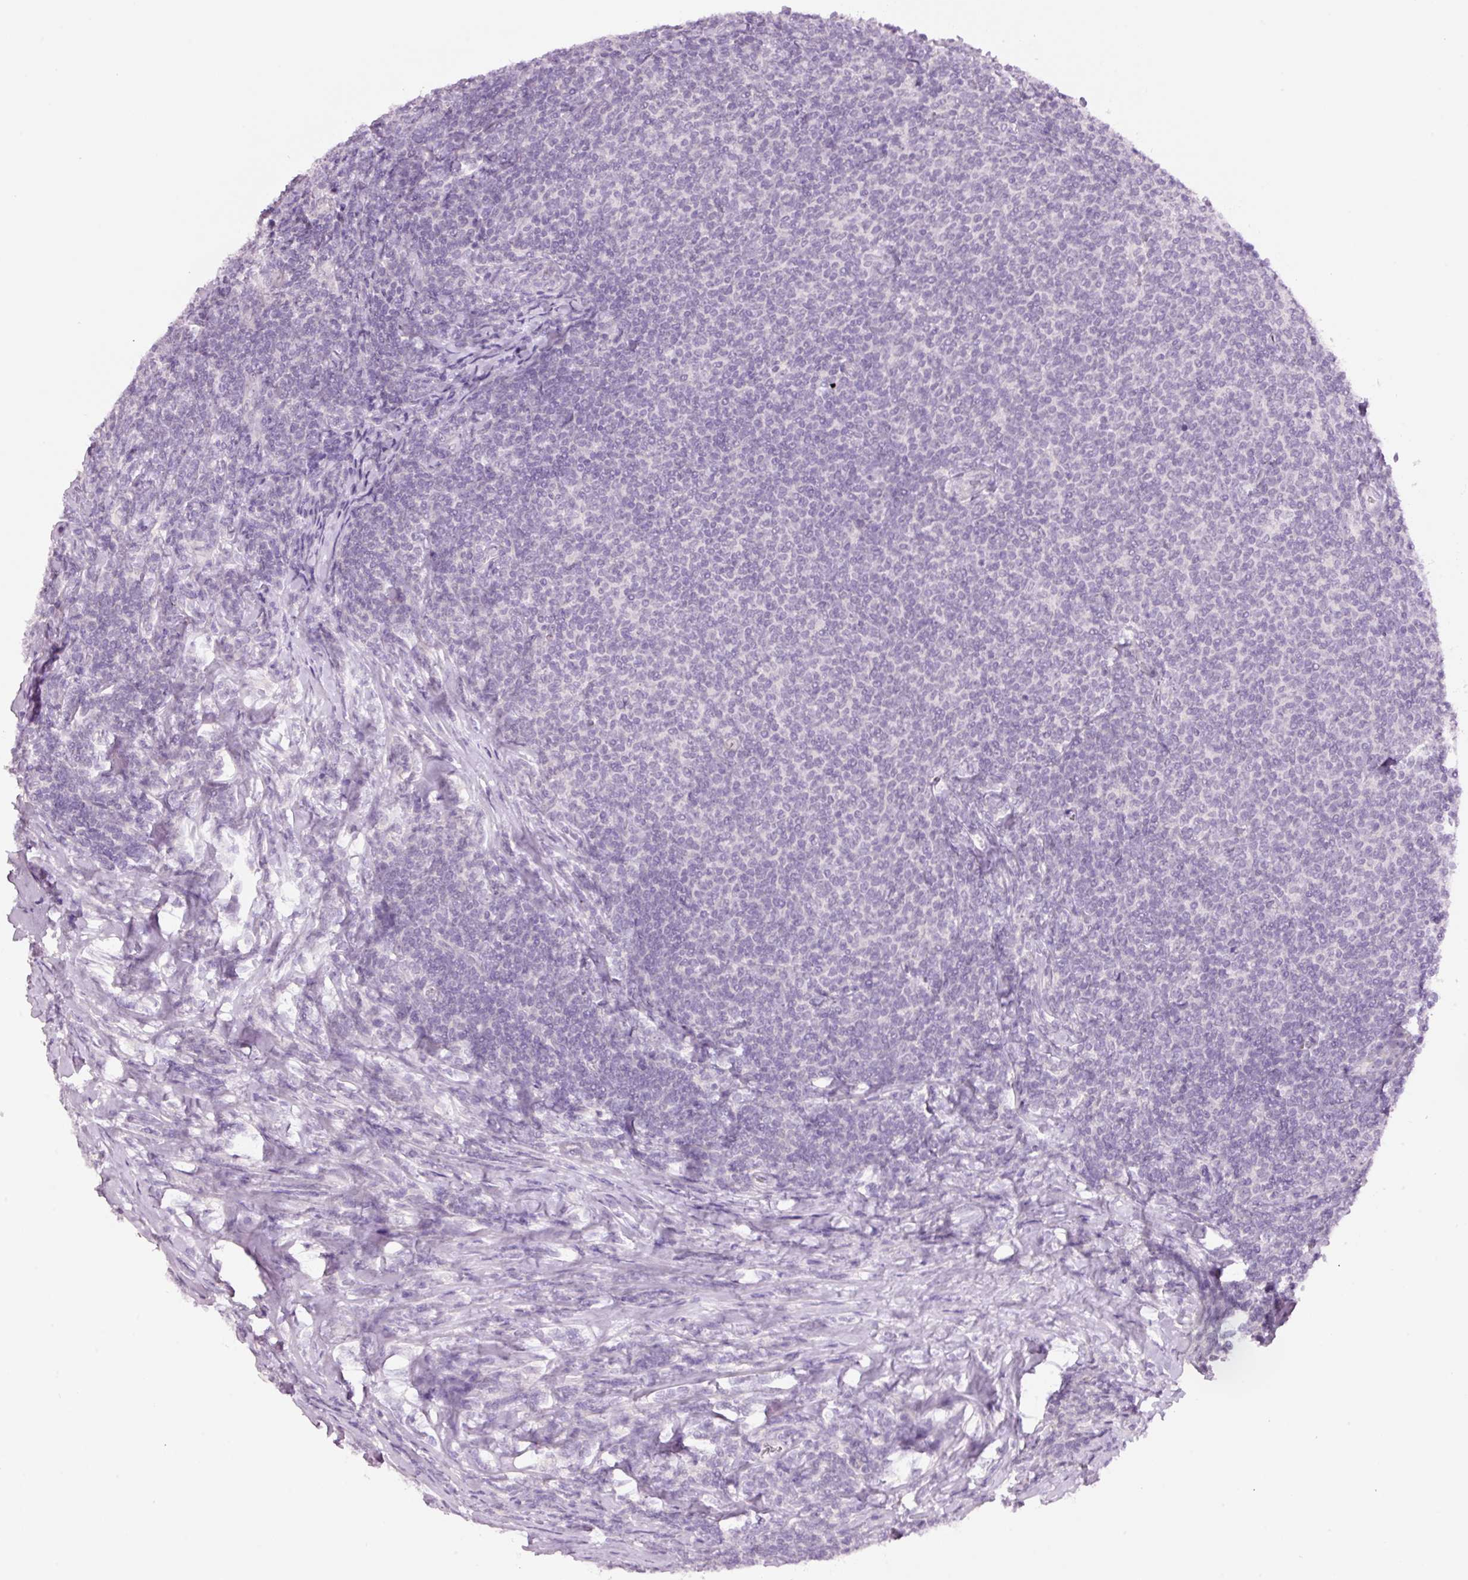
{"staining": {"intensity": "negative", "quantity": "none", "location": "none"}, "tissue": "lymphoma", "cell_type": "Tumor cells", "image_type": "cancer", "snomed": [{"axis": "morphology", "description": "Malignant lymphoma, non-Hodgkin's type, Low grade"}, {"axis": "topography", "description": "Lymph node"}], "caption": "Malignant lymphoma, non-Hodgkin's type (low-grade) was stained to show a protein in brown. There is no significant staining in tumor cells. (DAB (3,3'-diaminobenzidine) IHC with hematoxylin counter stain).", "gene": "GCG", "patient": {"sex": "male", "age": 52}}